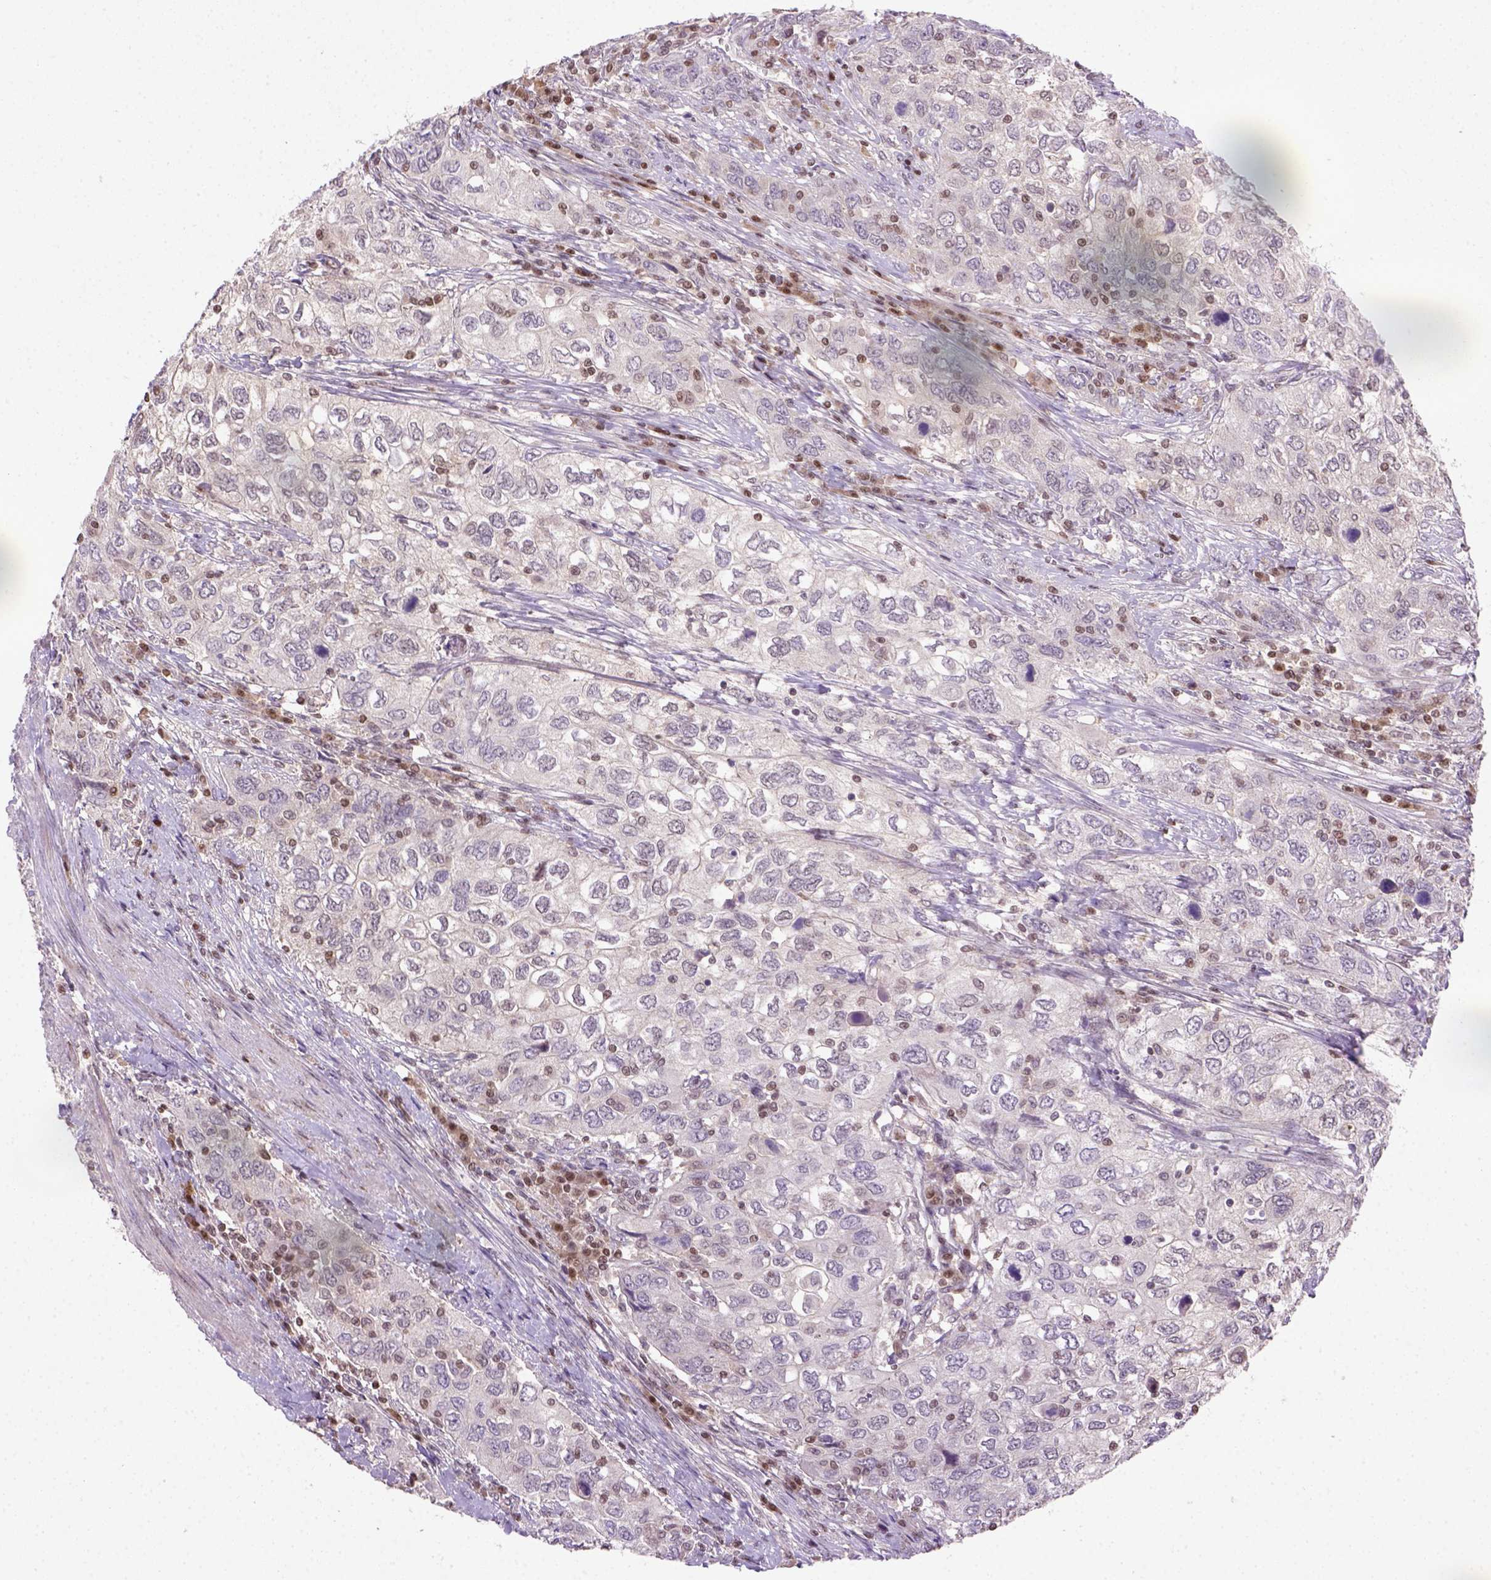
{"staining": {"intensity": "negative", "quantity": "none", "location": "none"}, "tissue": "urothelial cancer", "cell_type": "Tumor cells", "image_type": "cancer", "snomed": [{"axis": "morphology", "description": "Urothelial carcinoma, High grade"}, {"axis": "topography", "description": "Urinary bladder"}], "caption": "Tumor cells show no significant expression in urothelial cancer. The staining was performed using DAB (3,3'-diaminobenzidine) to visualize the protein expression in brown, while the nuclei were stained in blue with hematoxylin (Magnification: 20x).", "gene": "MGMT", "patient": {"sex": "male", "age": 76}}